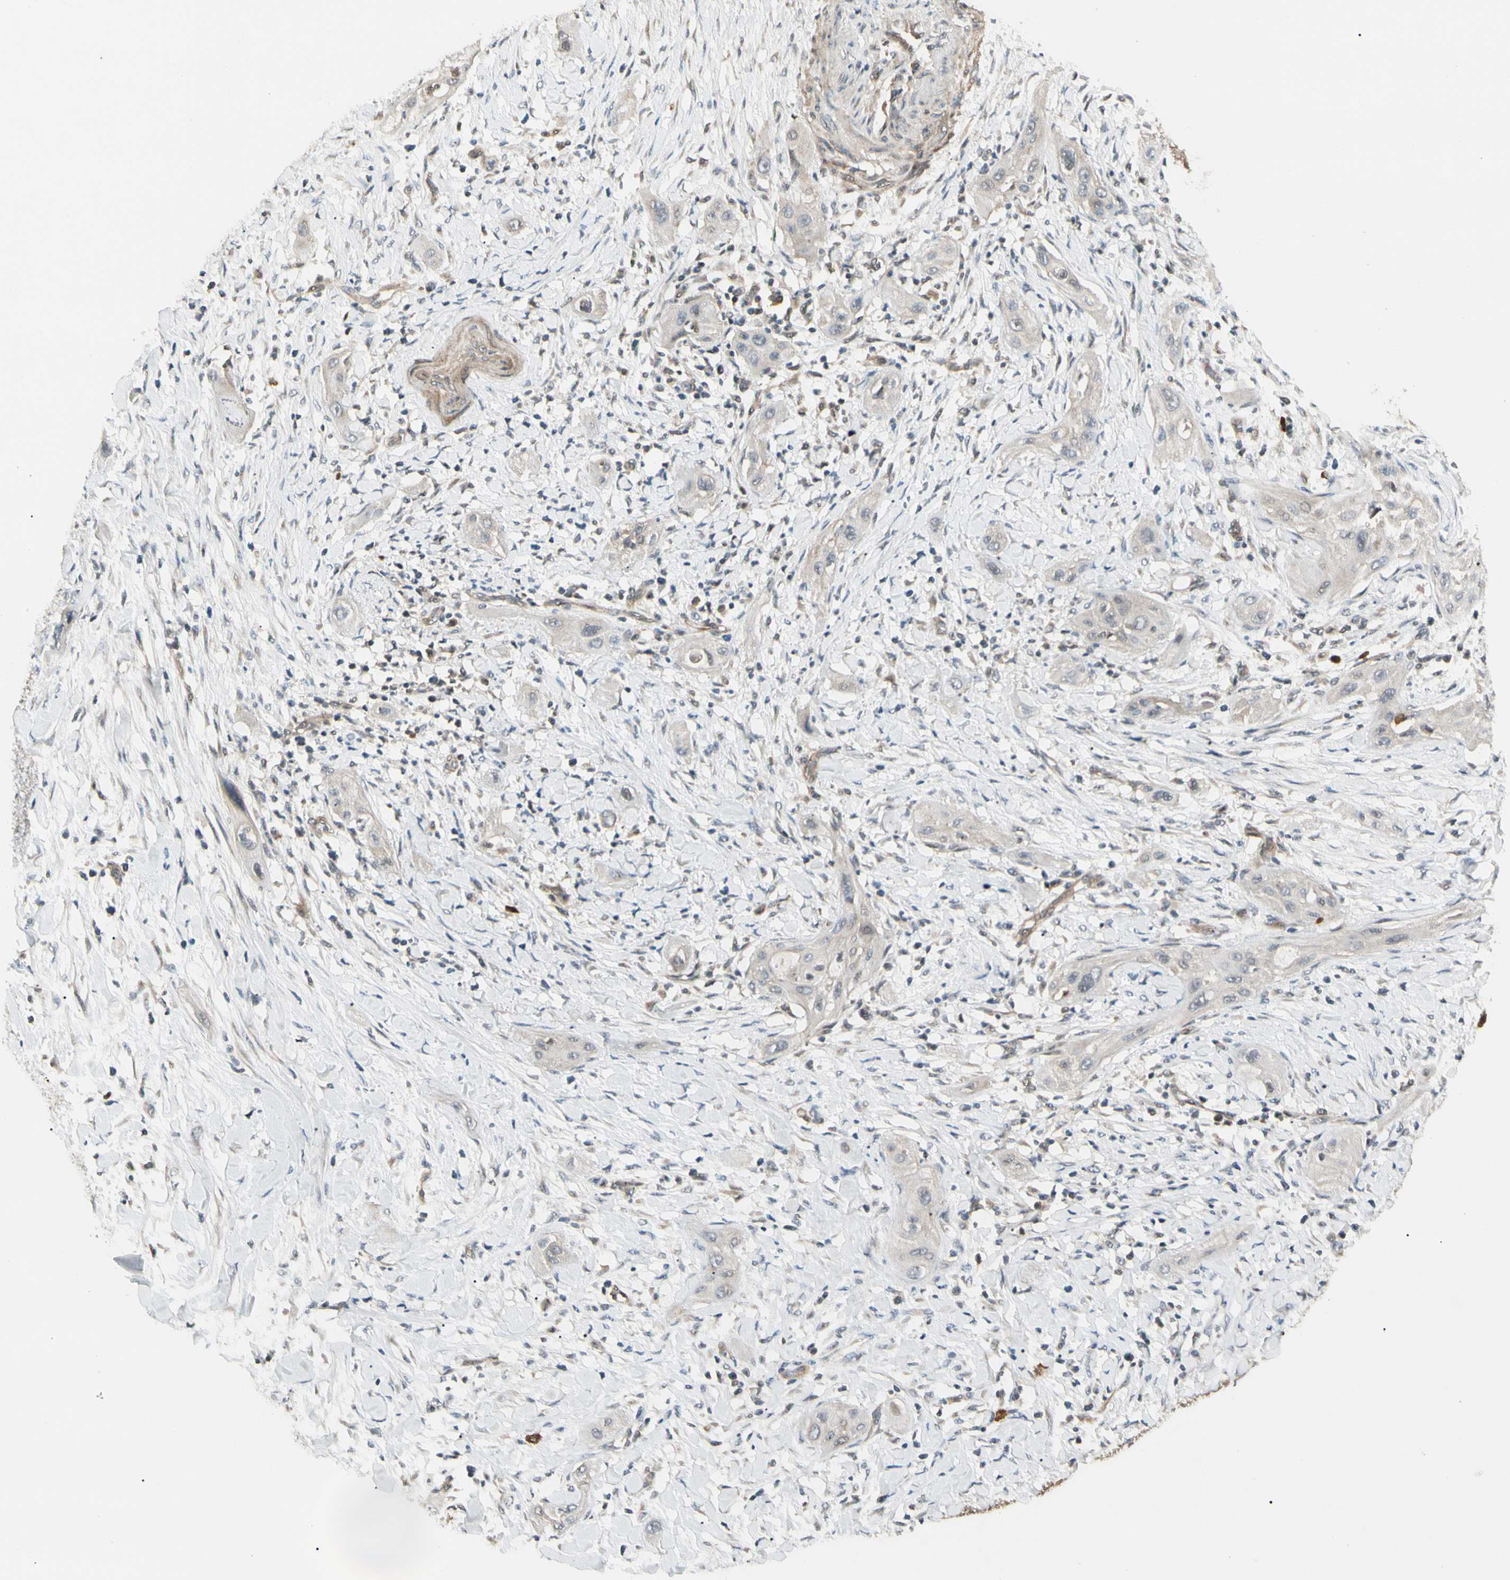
{"staining": {"intensity": "weak", "quantity": "<25%", "location": "cytoplasmic/membranous"}, "tissue": "lung cancer", "cell_type": "Tumor cells", "image_type": "cancer", "snomed": [{"axis": "morphology", "description": "Squamous cell carcinoma, NOS"}, {"axis": "topography", "description": "Lung"}], "caption": "This is an IHC micrograph of human squamous cell carcinoma (lung). There is no staining in tumor cells.", "gene": "ATG4C", "patient": {"sex": "female", "age": 47}}